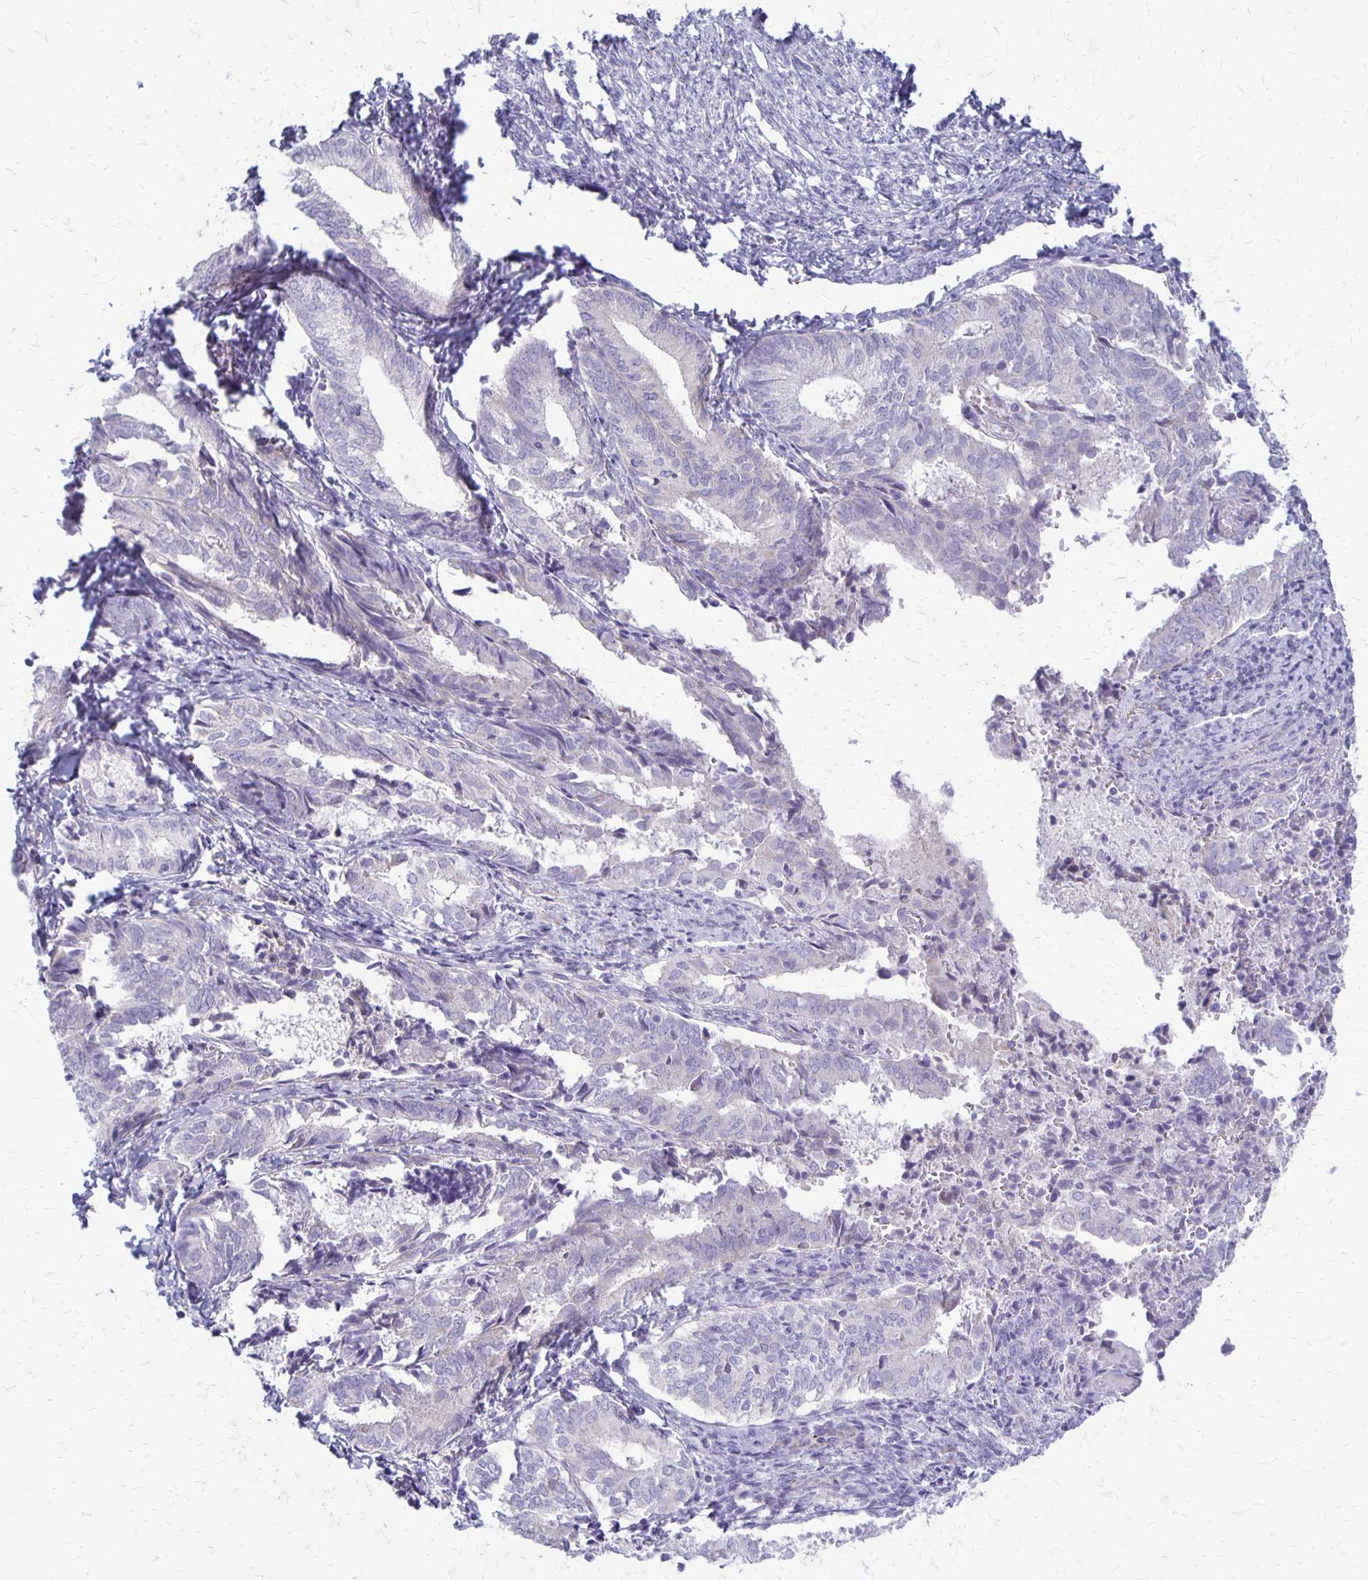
{"staining": {"intensity": "negative", "quantity": "none", "location": "none"}, "tissue": "endometrial cancer", "cell_type": "Tumor cells", "image_type": "cancer", "snomed": [{"axis": "morphology", "description": "Adenocarcinoma, NOS"}, {"axis": "topography", "description": "Endometrium"}], "caption": "This is a histopathology image of IHC staining of adenocarcinoma (endometrial), which shows no staining in tumor cells. (DAB immunohistochemistry, high magnification).", "gene": "RHOC", "patient": {"sex": "female", "age": 87}}